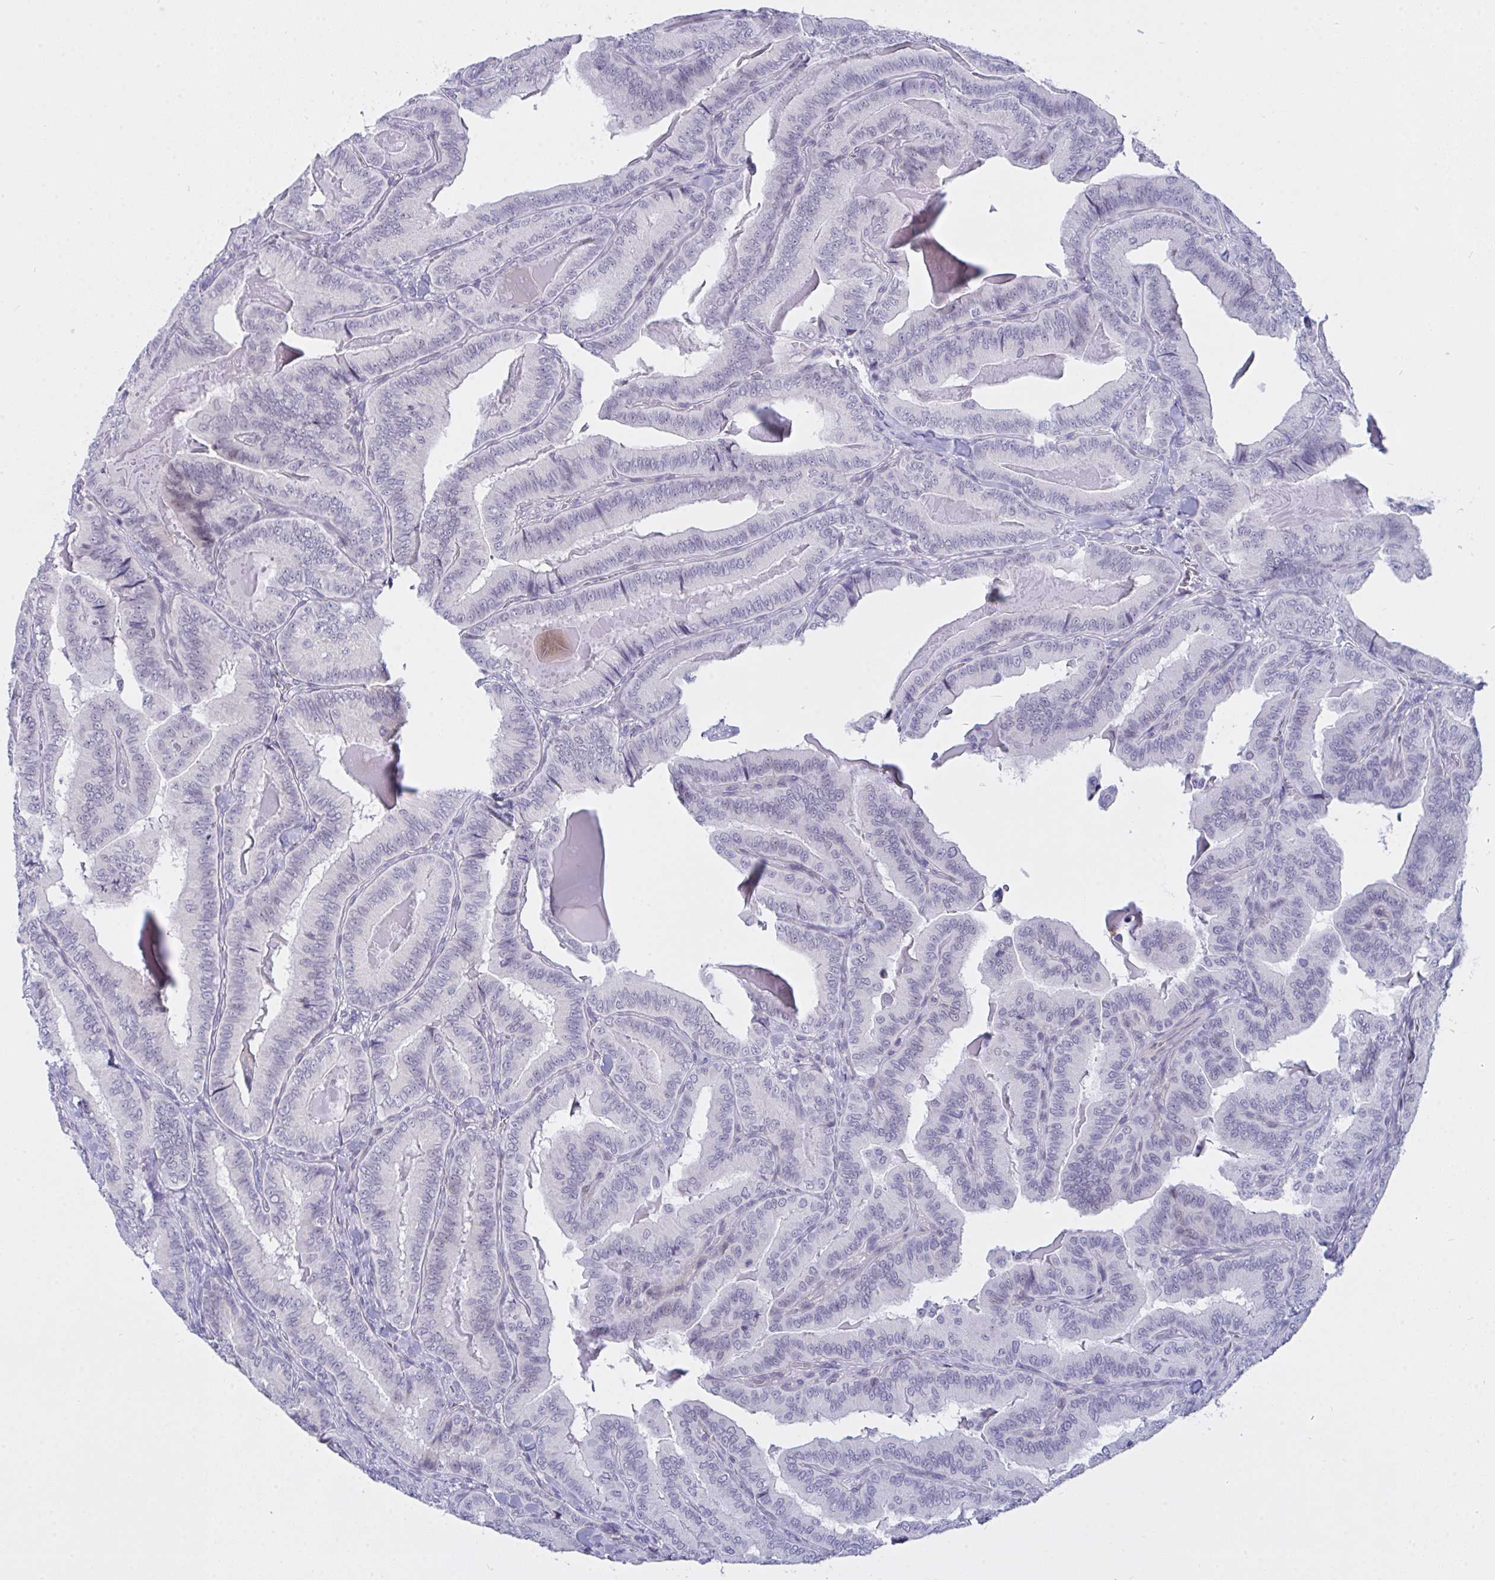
{"staining": {"intensity": "negative", "quantity": "none", "location": "none"}, "tissue": "thyroid cancer", "cell_type": "Tumor cells", "image_type": "cancer", "snomed": [{"axis": "morphology", "description": "Papillary adenocarcinoma, NOS"}, {"axis": "topography", "description": "Thyroid gland"}], "caption": "This is an immunohistochemistry image of human thyroid cancer. There is no staining in tumor cells.", "gene": "FBXL22", "patient": {"sex": "male", "age": 61}}